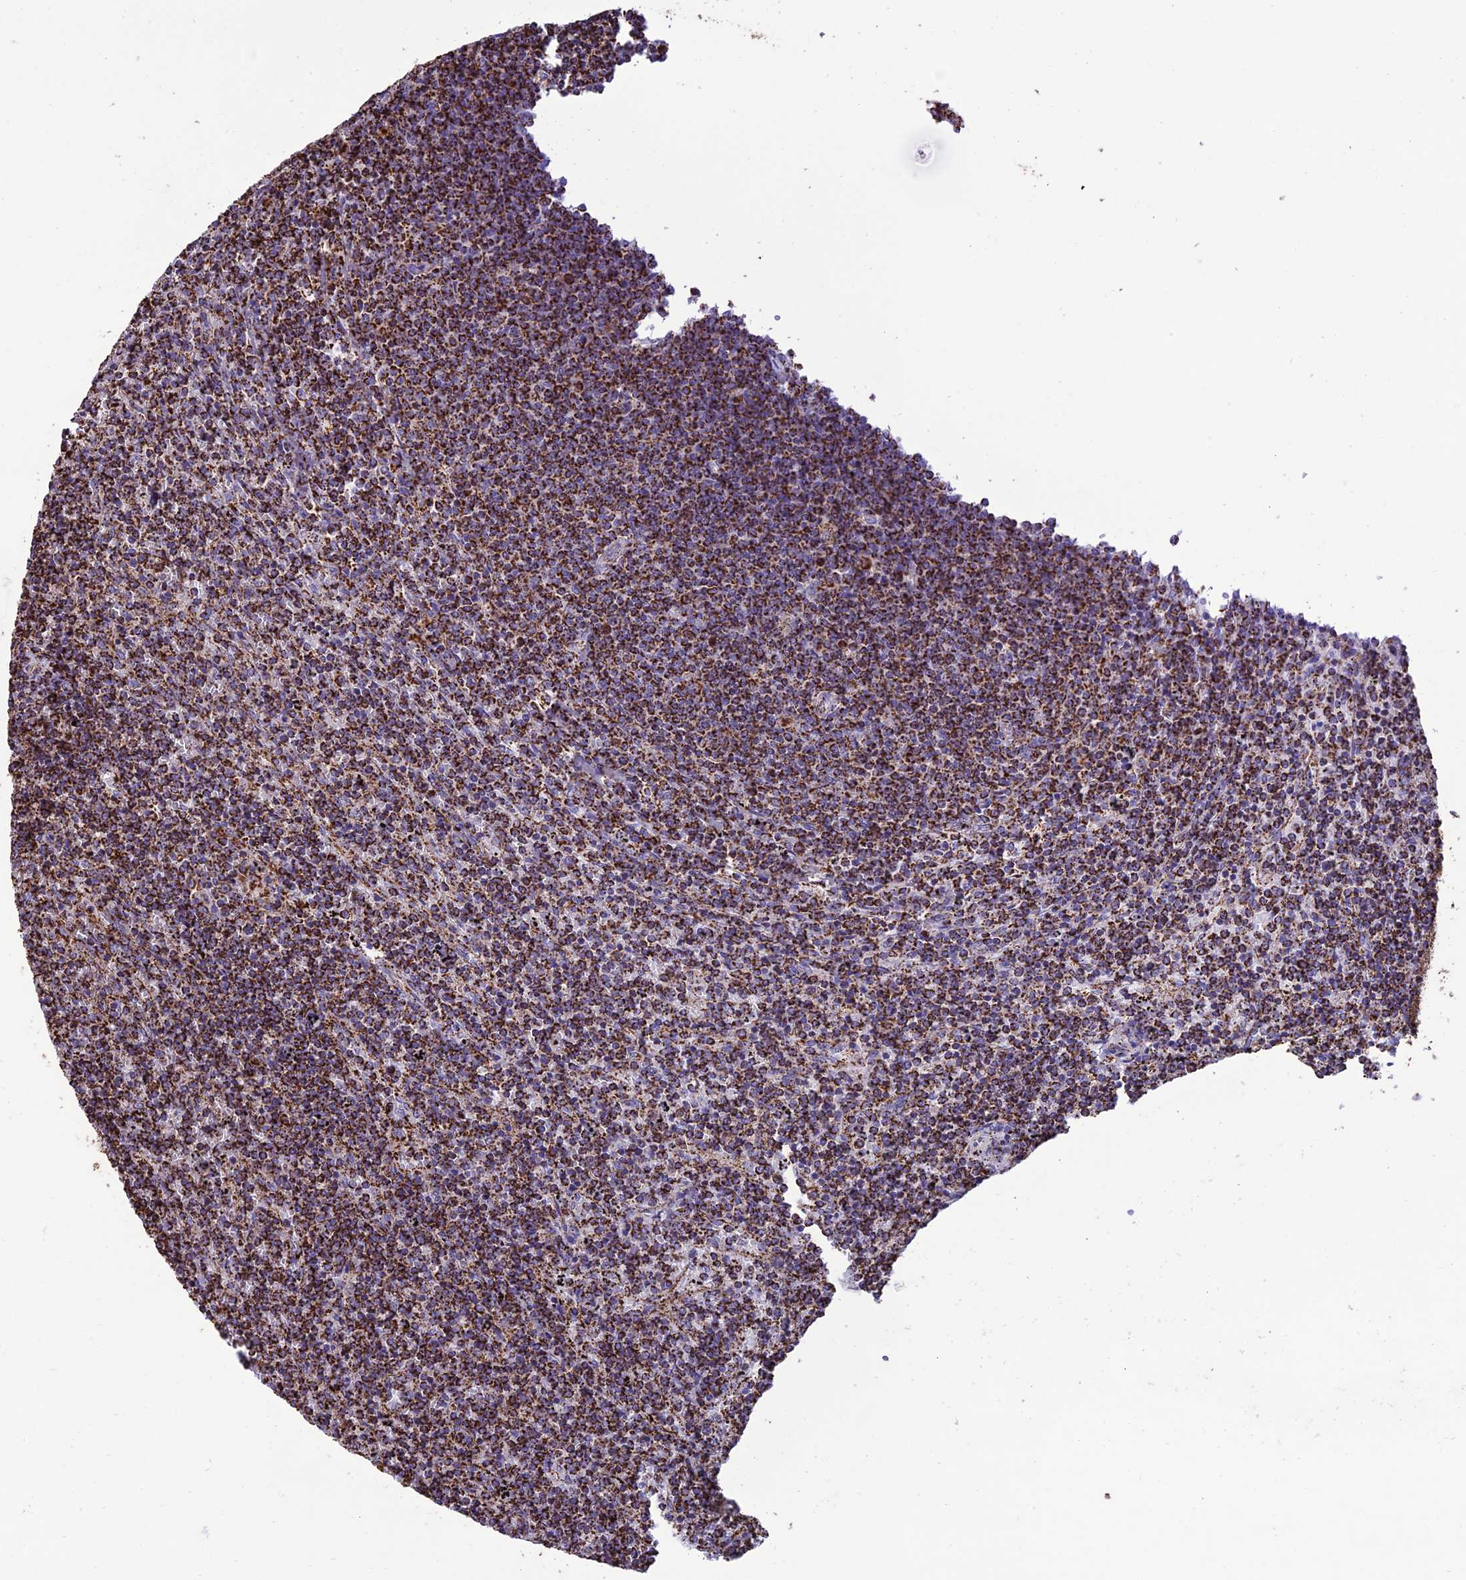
{"staining": {"intensity": "strong", "quantity": ">75%", "location": "cytoplasmic/membranous"}, "tissue": "lymphoma", "cell_type": "Tumor cells", "image_type": "cancer", "snomed": [{"axis": "morphology", "description": "Malignant lymphoma, non-Hodgkin's type, Low grade"}, {"axis": "topography", "description": "Spleen"}], "caption": "Immunohistochemistry (IHC) histopathology image of neoplastic tissue: human lymphoma stained using immunohistochemistry displays high levels of strong protein expression localized specifically in the cytoplasmic/membranous of tumor cells, appearing as a cytoplasmic/membranous brown color.", "gene": "NDUFAF1", "patient": {"sex": "female", "age": 50}}